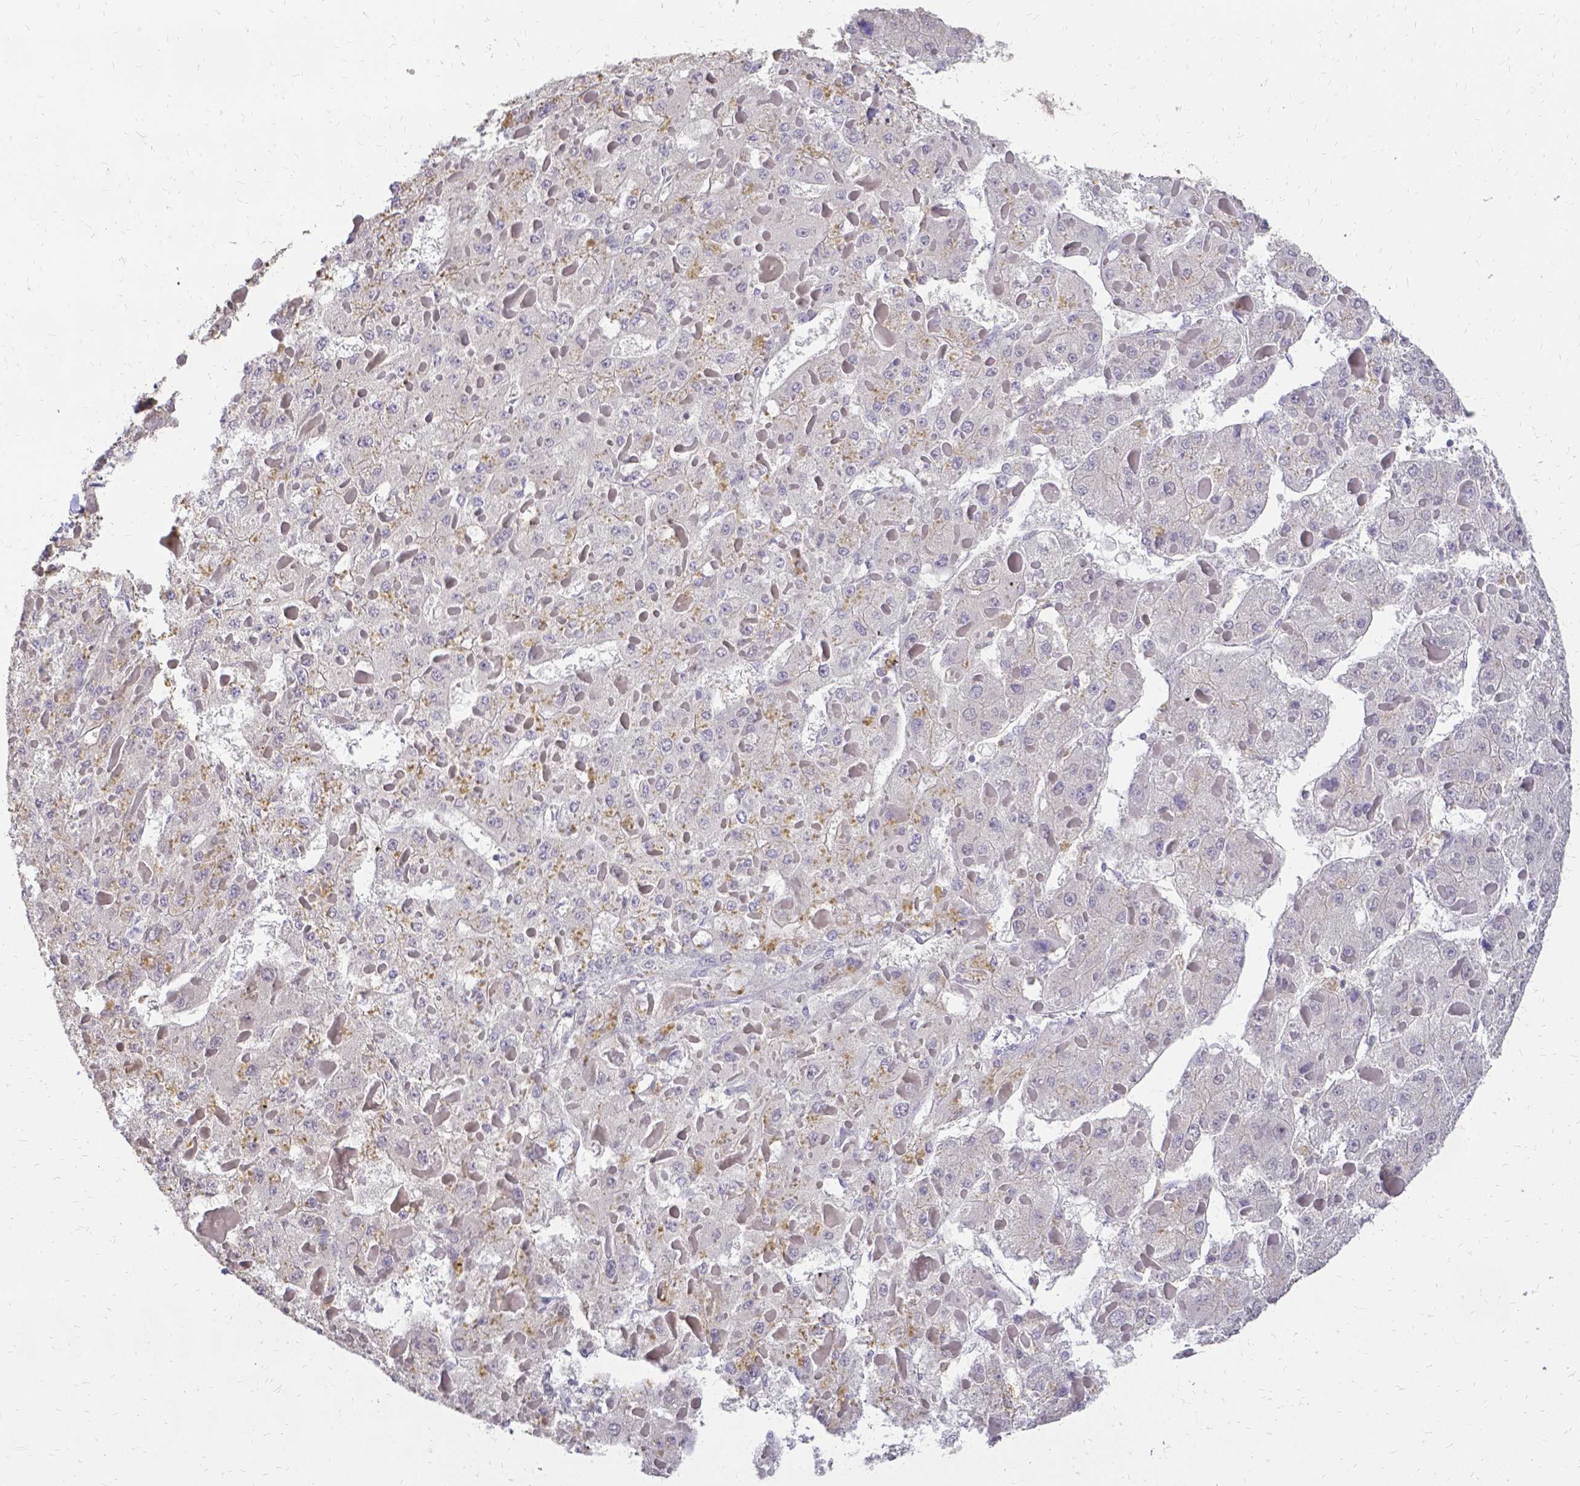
{"staining": {"intensity": "negative", "quantity": "none", "location": "none"}, "tissue": "liver cancer", "cell_type": "Tumor cells", "image_type": "cancer", "snomed": [{"axis": "morphology", "description": "Carcinoma, Hepatocellular, NOS"}, {"axis": "topography", "description": "Liver"}], "caption": "Image shows no significant protein staining in tumor cells of hepatocellular carcinoma (liver).", "gene": "CIB1", "patient": {"sex": "female", "age": 73}}